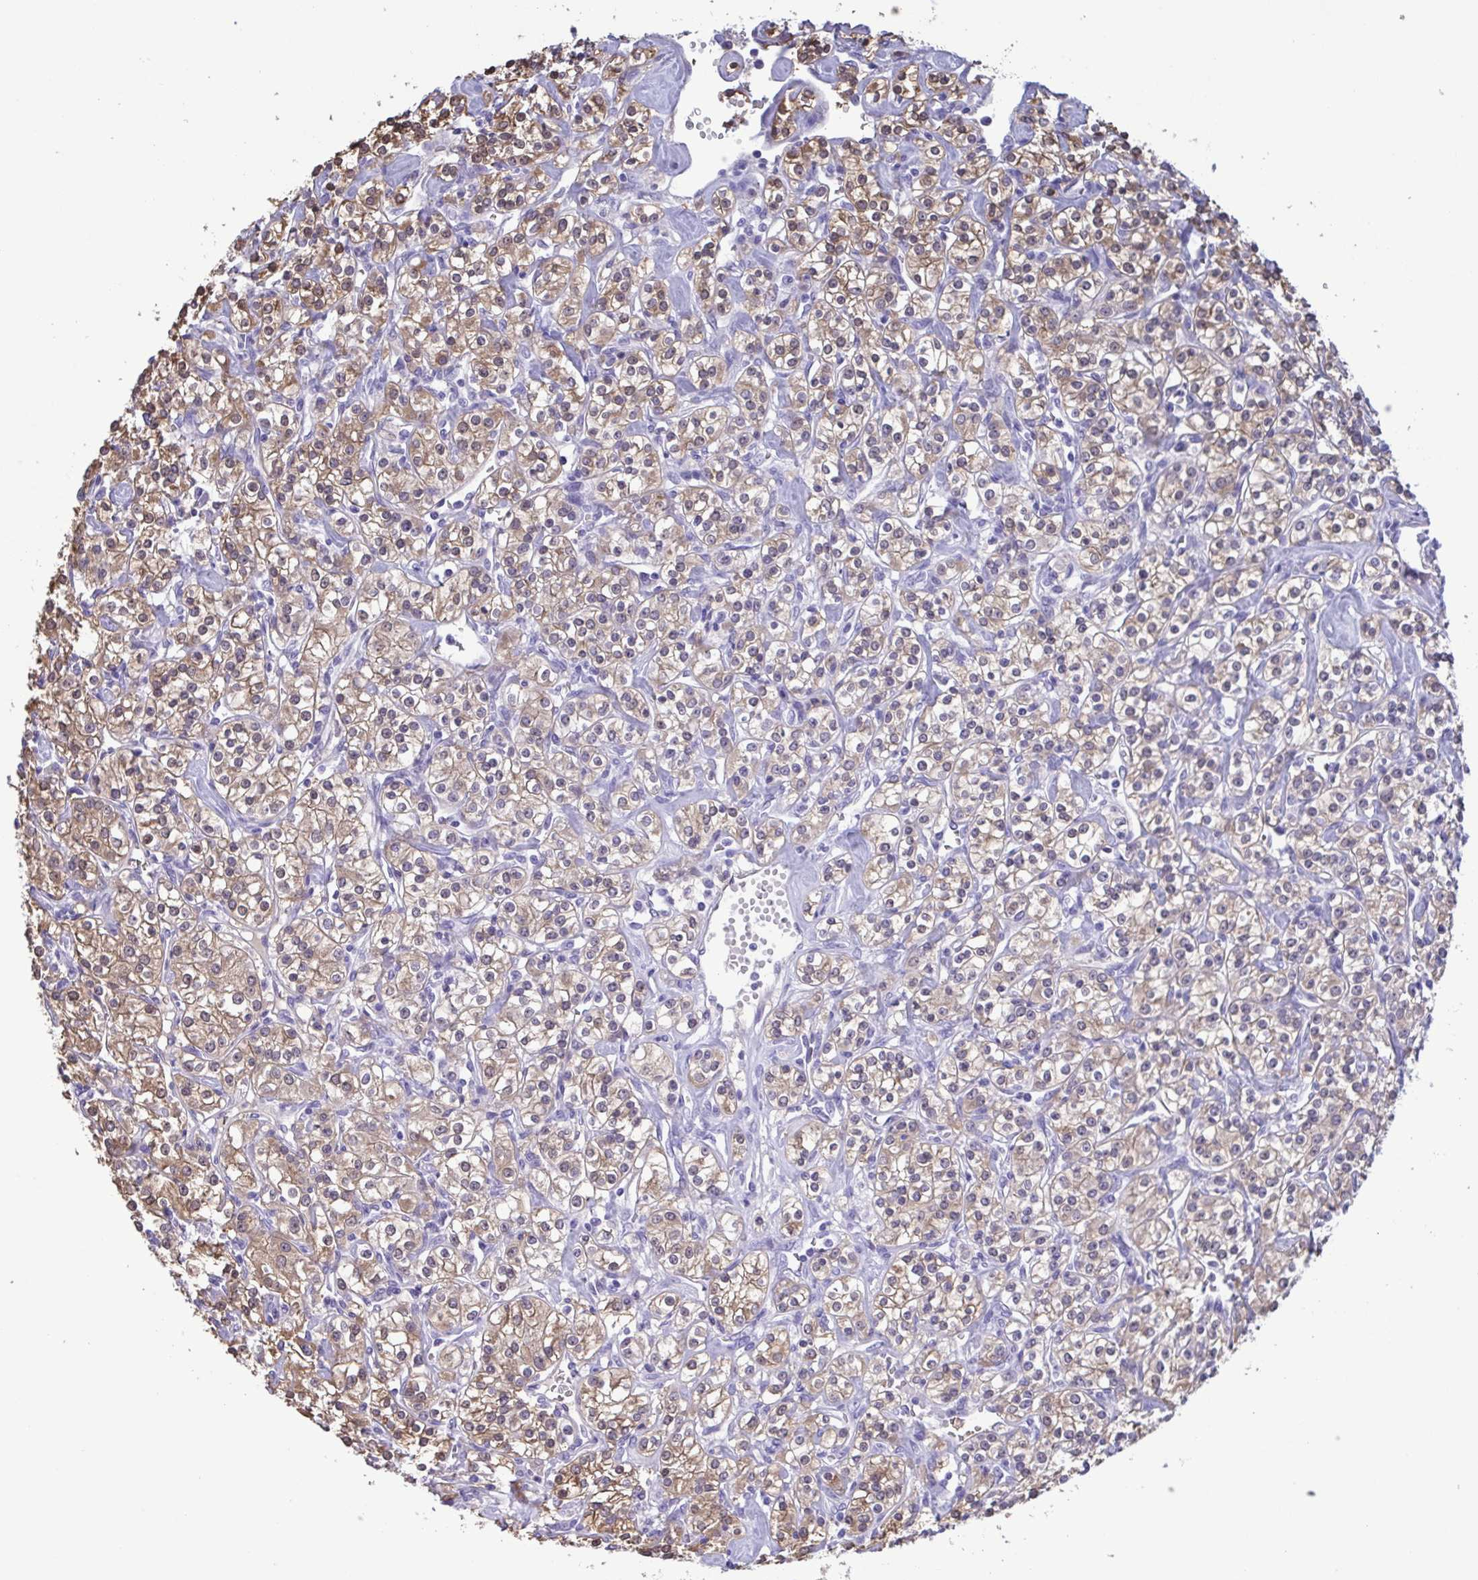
{"staining": {"intensity": "moderate", "quantity": ">75%", "location": "cytoplasmic/membranous,nuclear"}, "tissue": "renal cancer", "cell_type": "Tumor cells", "image_type": "cancer", "snomed": [{"axis": "morphology", "description": "Adenocarcinoma, NOS"}, {"axis": "topography", "description": "Kidney"}], "caption": "The photomicrograph reveals immunohistochemical staining of adenocarcinoma (renal). There is moderate cytoplasmic/membranous and nuclear staining is appreciated in approximately >75% of tumor cells.", "gene": "LDHC", "patient": {"sex": "male", "age": 77}}